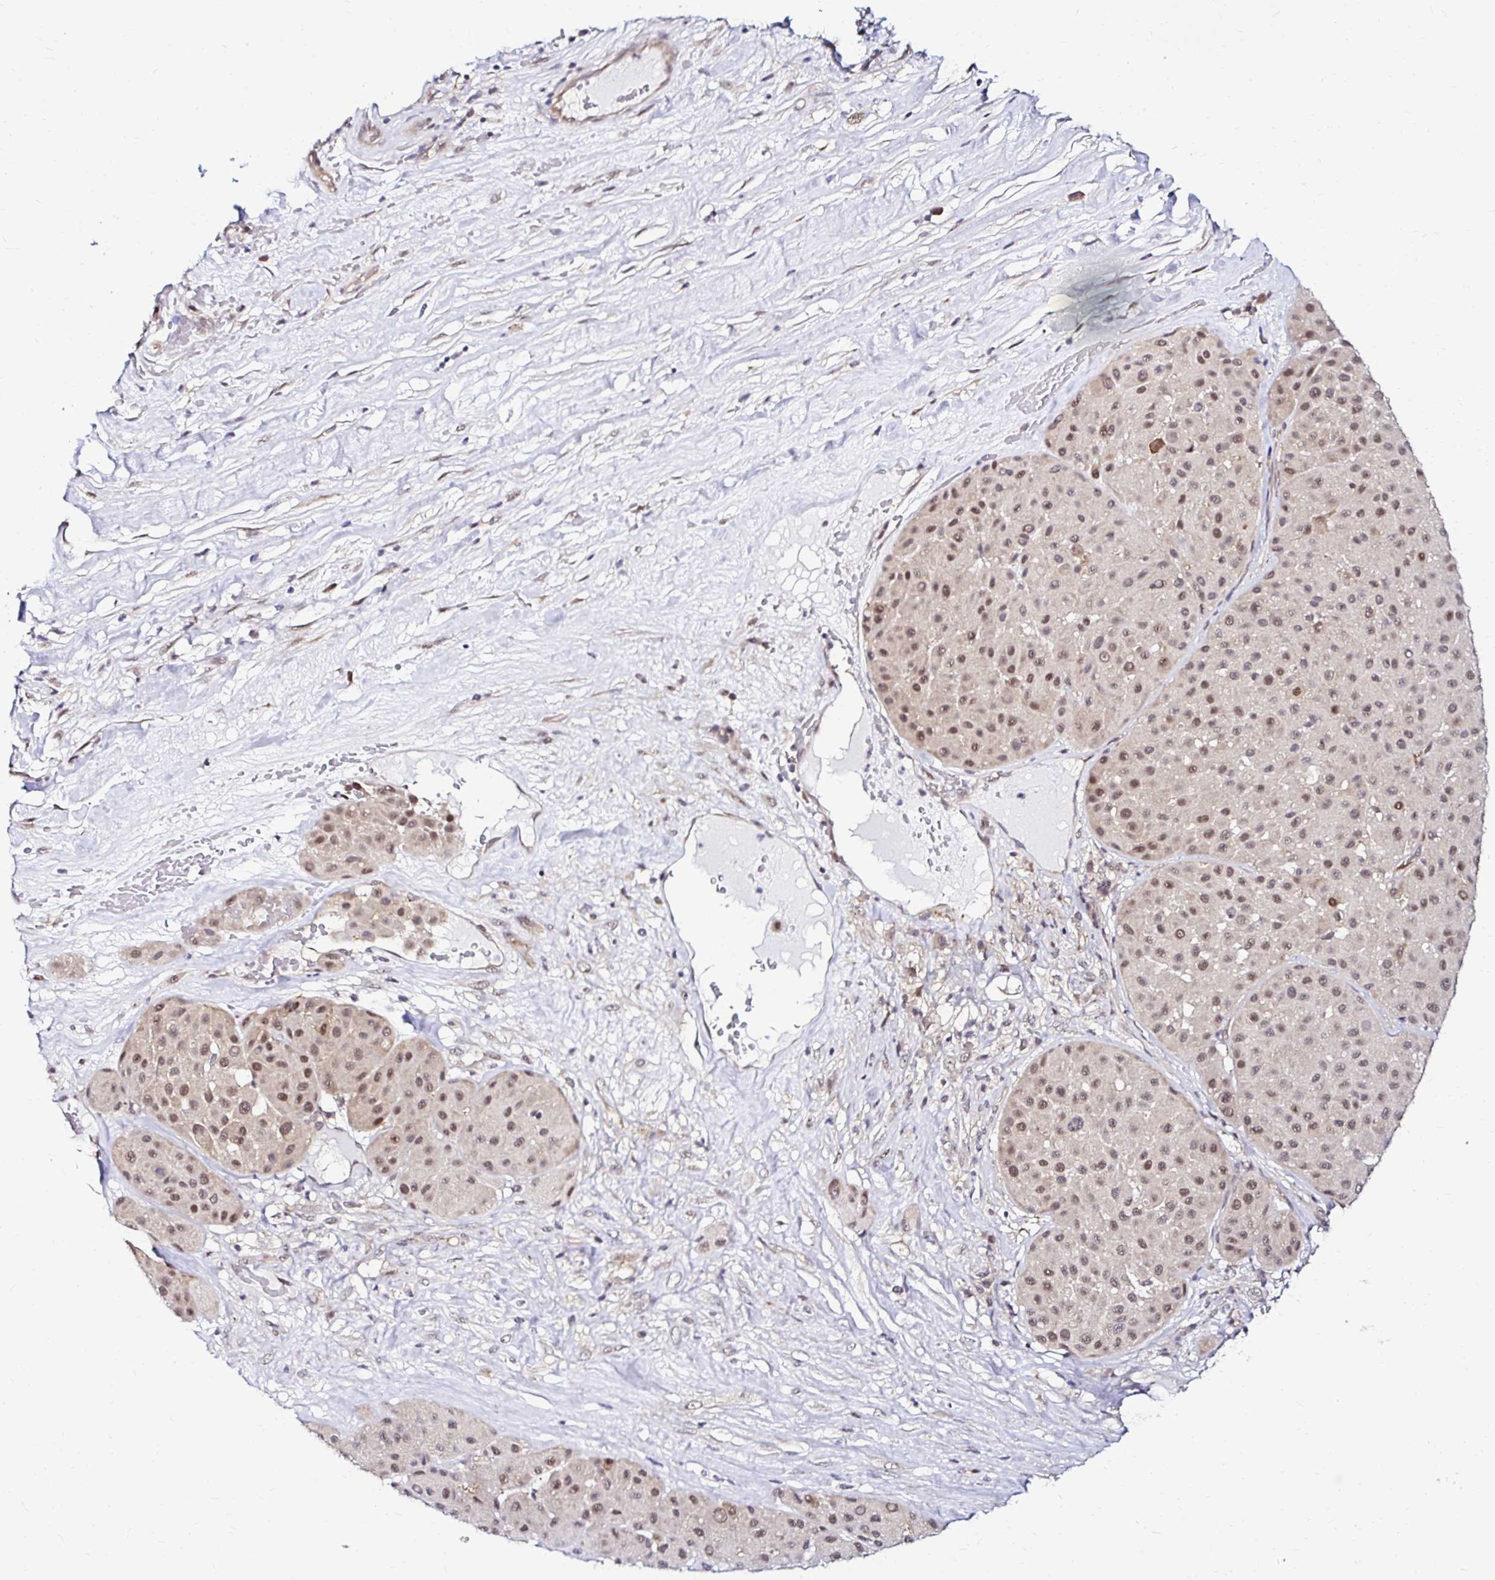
{"staining": {"intensity": "moderate", "quantity": ">75%", "location": "nuclear"}, "tissue": "melanoma", "cell_type": "Tumor cells", "image_type": "cancer", "snomed": [{"axis": "morphology", "description": "Malignant melanoma, Metastatic site"}, {"axis": "topography", "description": "Smooth muscle"}], "caption": "Protein staining displays moderate nuclear expression in about >75% of tumor cells in malignant melanoma (metastatic site).", "gene": "PSMD3", "patient": {"sex": "male", "age": 41}}